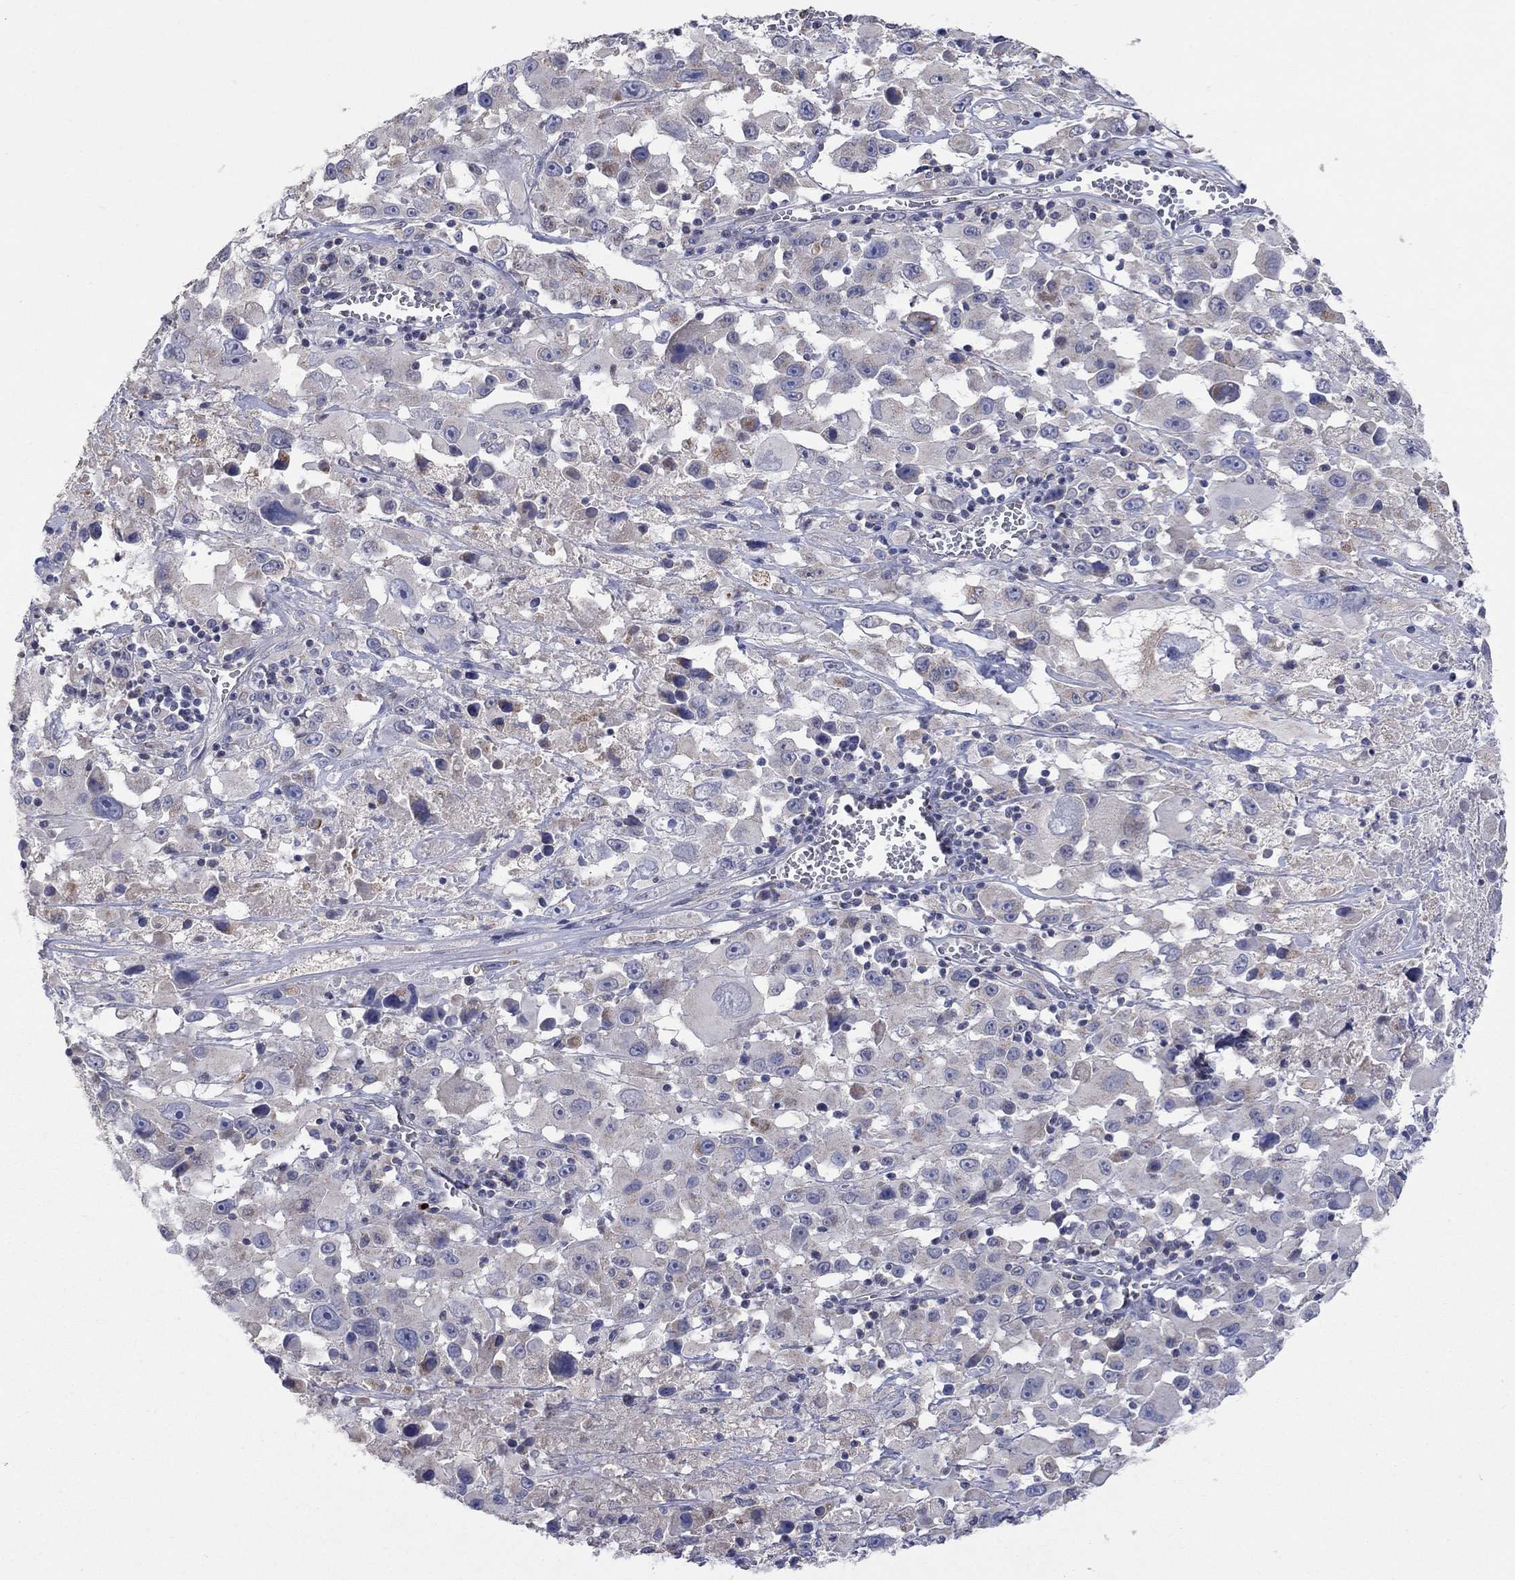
{"staining": {"intensity": "moderate", "quantity": "<25%", "location": "cytoplasmic/membranous"}, "tissue": "melanoma", "cell_type": "Tumor cells", "image_type": "cancer", "snomed": [{"axis": "morphology", "description": "Malignant melanoma, Metastatic site"}, {"axis": "topography", "description": "Lymph node"}], "caption": "A photomicrograph of malignant melanoma (metastatic site) stained for a protein reveals moderate cytoplasmic/membranous brown staining in tumor cells.", "gene": "CLVS1", "patient": {"sex": "male", "age": 50}}